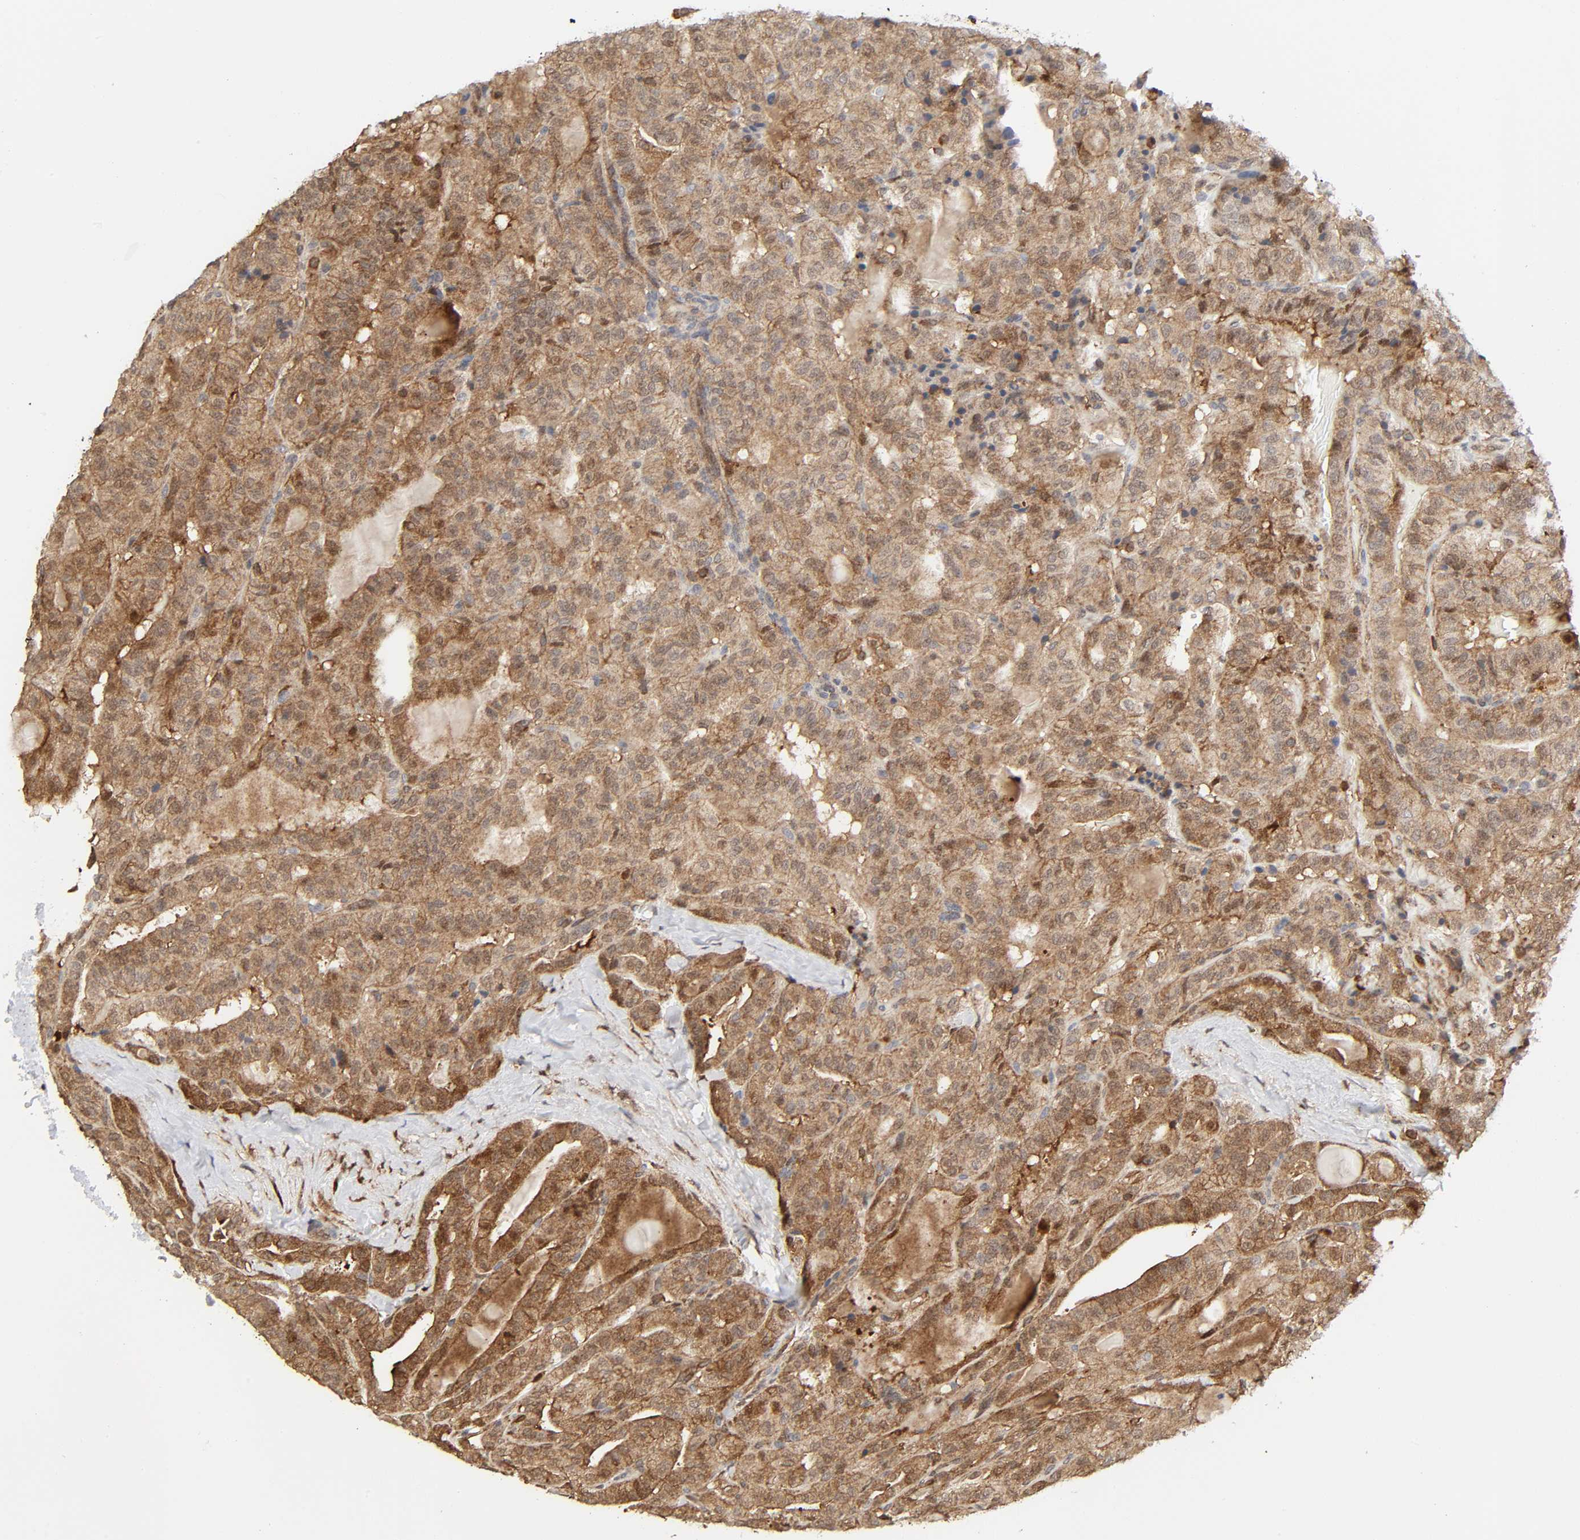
{"staining": {"intensity": "moderate", "quantity": ">75%", "location": "cytoplasmic/membranous"}, "tissue": "thyroid cancer", "cell_type": "Tumor cells", "image_type": "cancer", "snomed": [{"axis": "morphology", "description": "Papillary adenocarcinoma, NOS"}, {"axis": "topography", "description": "Thyroid gland"}], "caption": "A brown stain shows moderate cytoplasmic/membranous staining of a protein in human thyroid cancer (papillary adenocarcinoma) tumor cells.", "gene": "MAPK1", "patient": {"sex": "male", "age": 77}}